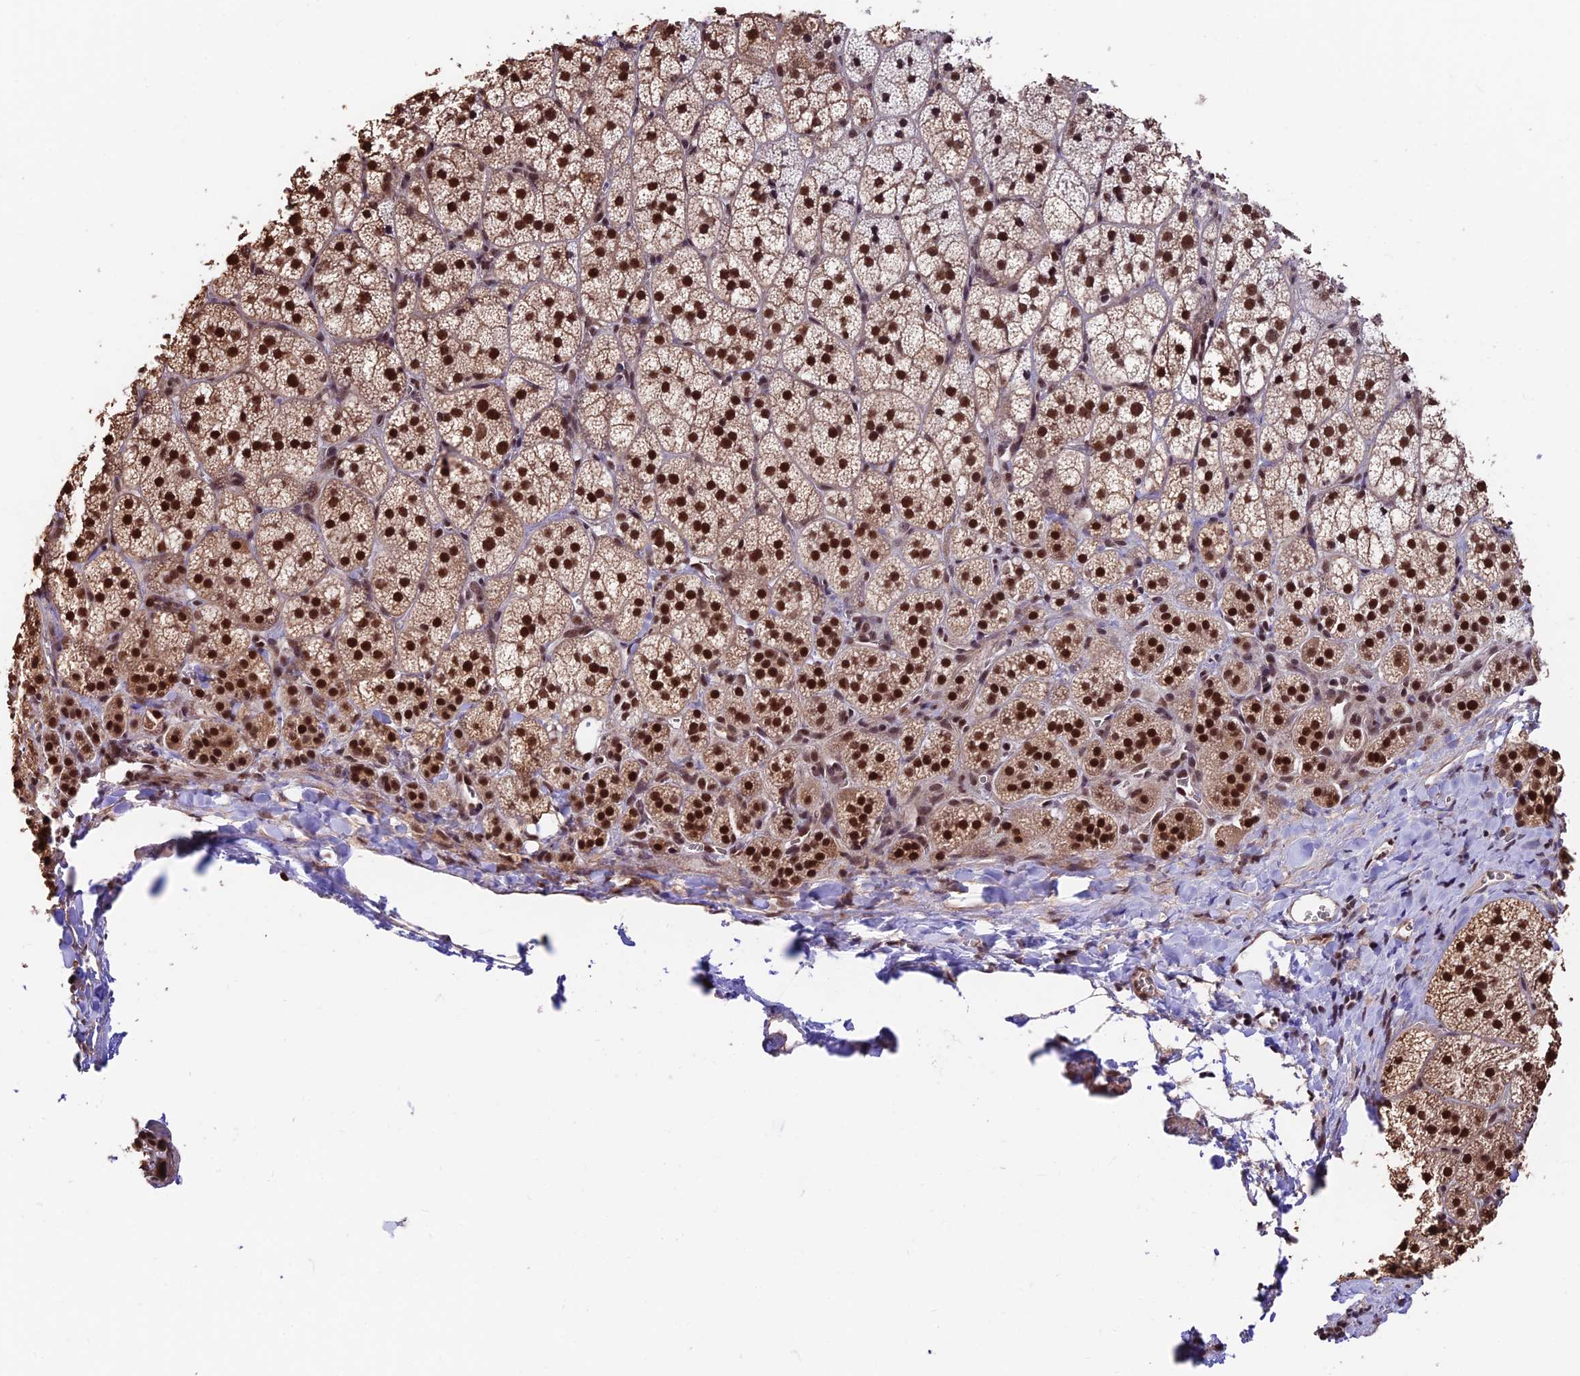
{"staining": {"intensity": "strong", "quantity": ">75%", "location": "nuclear"}, "tissue": "adrenal gland", "cell_type": "Glandular cells", "image_type": "normal", "snomed": [{"axis": "morphology", "description": "Normal tissue, NOS"}, {"axis": "topography", "description": "Adrenal gland"}], "caption": "Glandular cells demonstrate high levels of strong nuclear expression in about >75% of cells in benign human adrenal gland. The protein of interest is stained brown, and the nuclei are stained in blue (DAB (3,3'-diaminobenzidine) IHC with brightfield microscopy, high magnification).", "gene": "RBM42", "patient": {"sex": "female", "age": 44}}